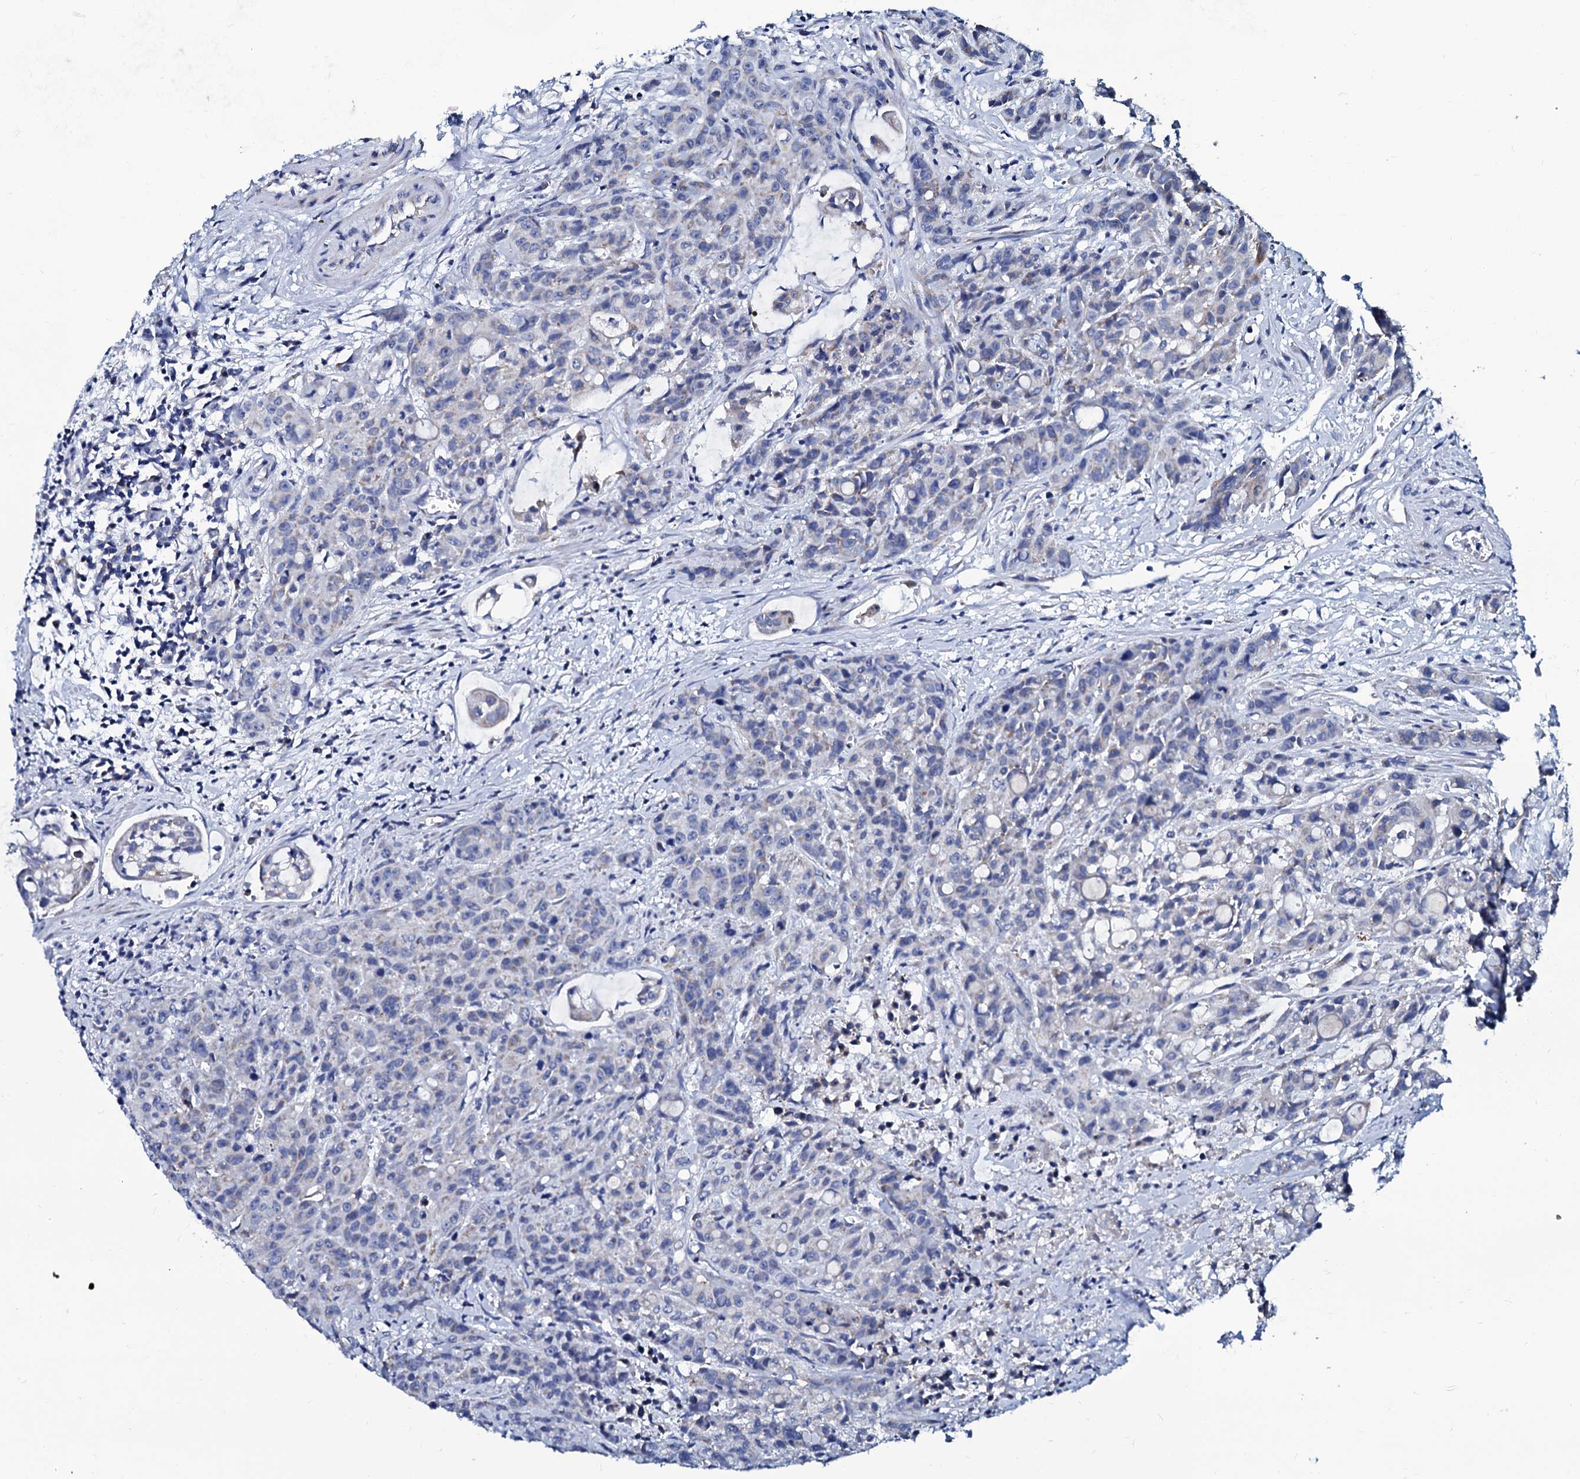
{"staining": {"intensity": "negative", "quantity": "none", "location": "none"}, "tissue": "colorectal cancer", "cell_type": "Tumor cells", "image_type": "cancer", "snomed": [{"axis": "morphology", "description": "Adenocarcinoma, NOS"}, {"axis": "topography", "description": "Colon"}], "caption": "IHC of colorectal adenocarcinoma demonstrates no staining in tumor cells. (DAB (3,3'-diaminobenzidine) IHC, high magnification).", "gene": "SLC37A4", "patient": {"sex": "male", "age": 62}}